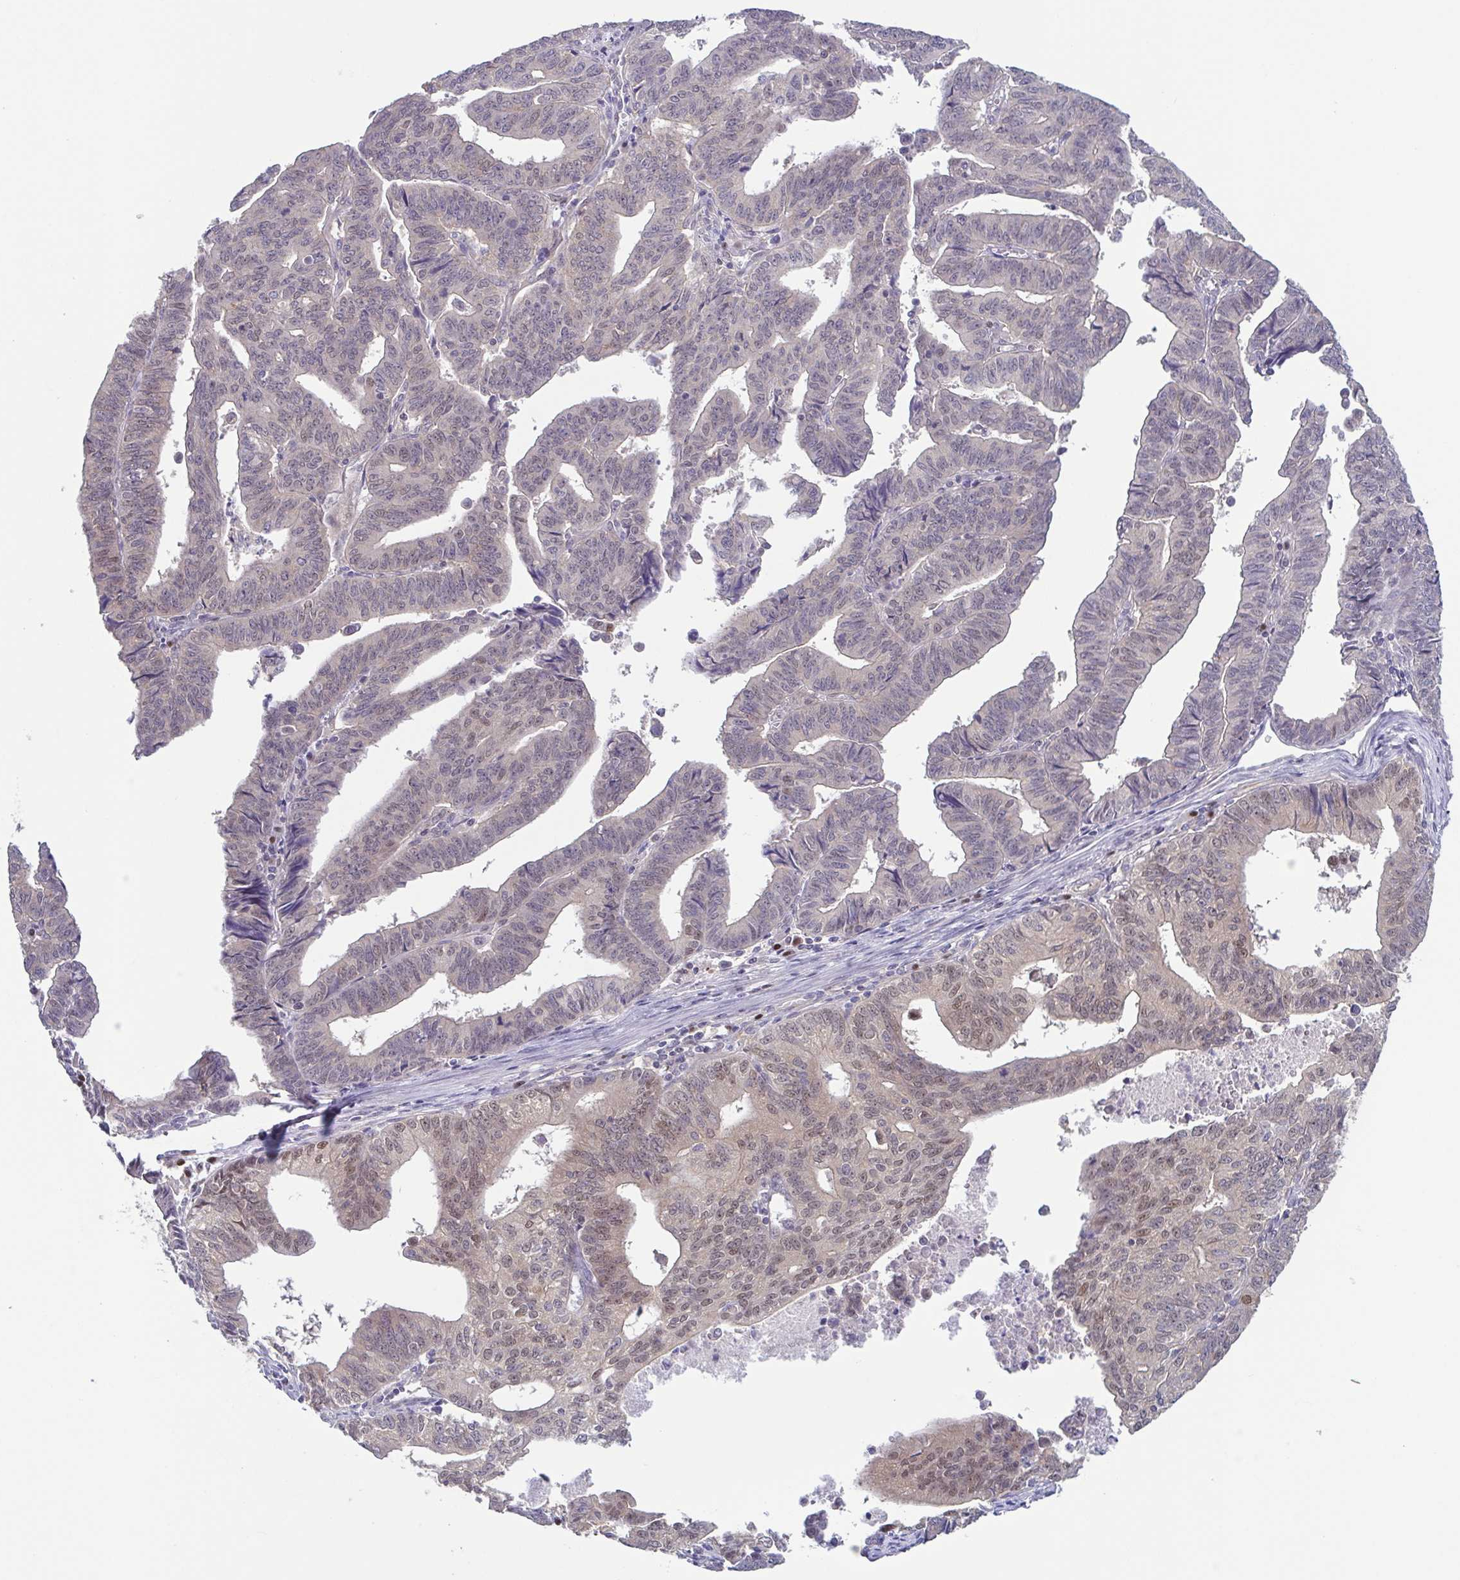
{"staining": {"intensity": "weak", "quantity": "25%-75%", "location": "nuclear"}, "tissue": "endometrial cancer", "cell_type": "Tumor cells", "image_type": "cancer", "snomed": [{"axis": "morphology", "description": "Adenocarcinoma, NOS"}, {"axis": "topography", "description": "Endometrium"}], "caption": "Endometrial adenocarcinoma was stained to show a protein in brown. There is low levels of weak nuclear positivity in about 25%-75% of tumor cells.", "gene": "UBE2Q1", "patient": {"sex": "female", "age": 65}}